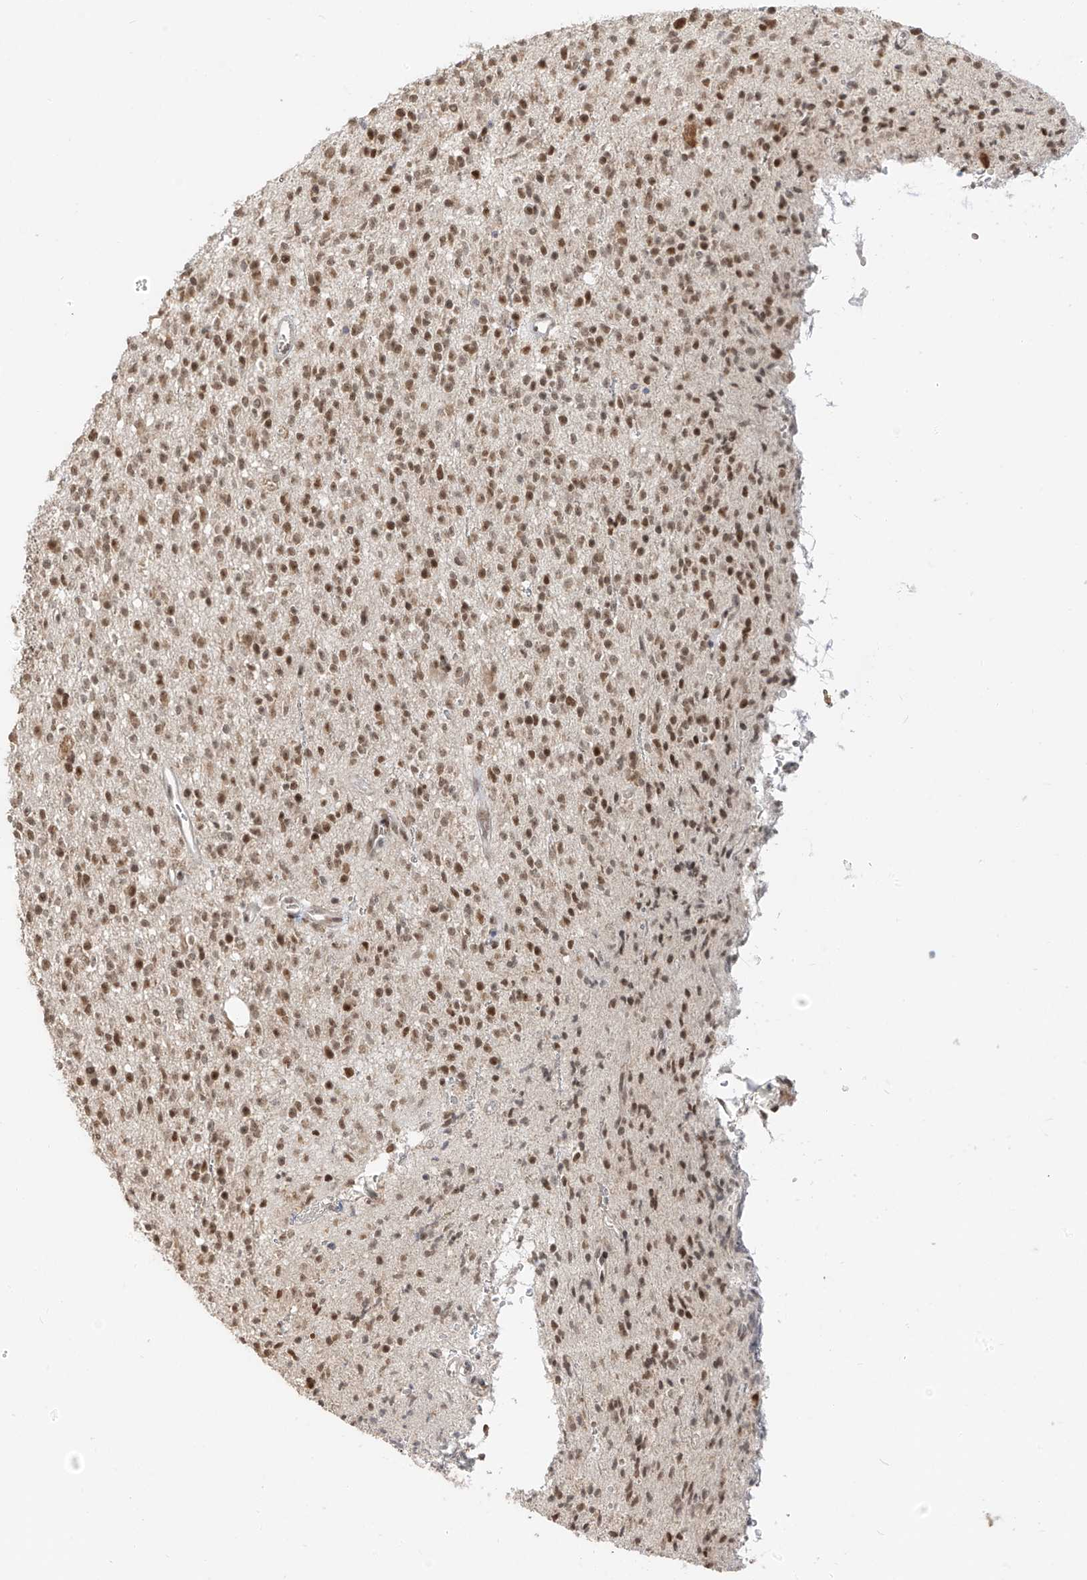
{"staining": {"intensity": "moderate", "quantity": ">75%", "location": "nuclear"}, "tissue": "glioma", "cell_type": "Tumor cells", "image_type": "cancer", "snomed": [{"axis": "morphology", "description": "Glioma, malignant, High grade"}, {"axis": "topography", "description": "Brain"}], "caption": "Tumor cells exhibit medium levels of moderate nuclear expression in about >75% of cells in human high-grade glioma (malignant). (Brightfield microscopy of DAB IHC at high magnification).", "gene": "ZMYM2", "patient": {"sex": "male", "age": 34}}